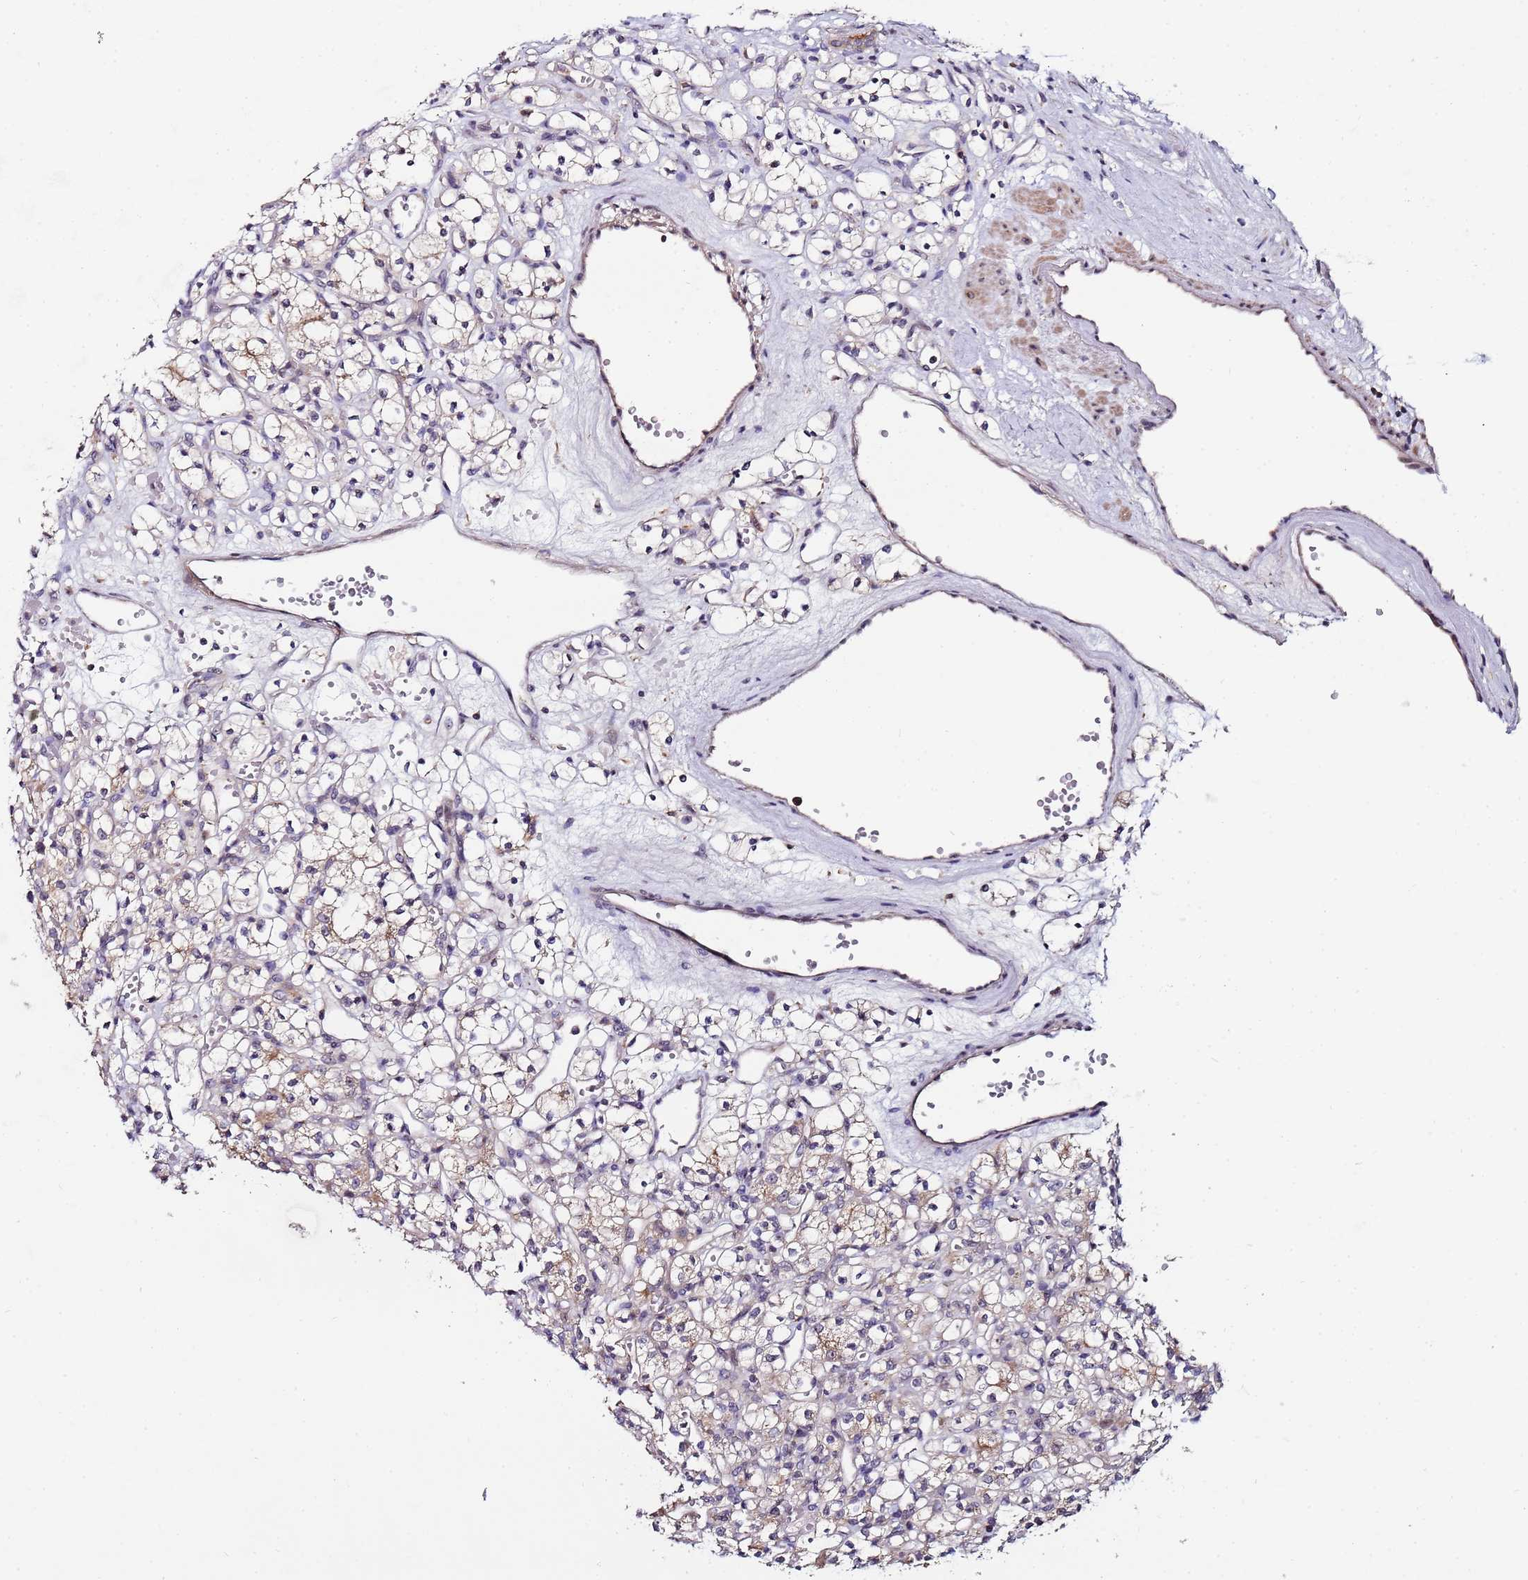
{"staining": {"intensity": "weak", "quantity": "<25%", "location": "cytoplasmic/membranous"}, "tissue": "renal cancer", "cell_type": "Tumor cells", "image_type": "cancer", "snomed": [{"axis": "morphology", "description": "Adenocarcinoma, NOS"}, {"axis": "topography", "description": "Kidney"}], "caption": "Immunohistochemistry (IHC) of renal adenocarcinoma demonstrates no positivity in tumor cells.", "gene": "KRI1", "patient": {"sex": "female", "age": 59}}